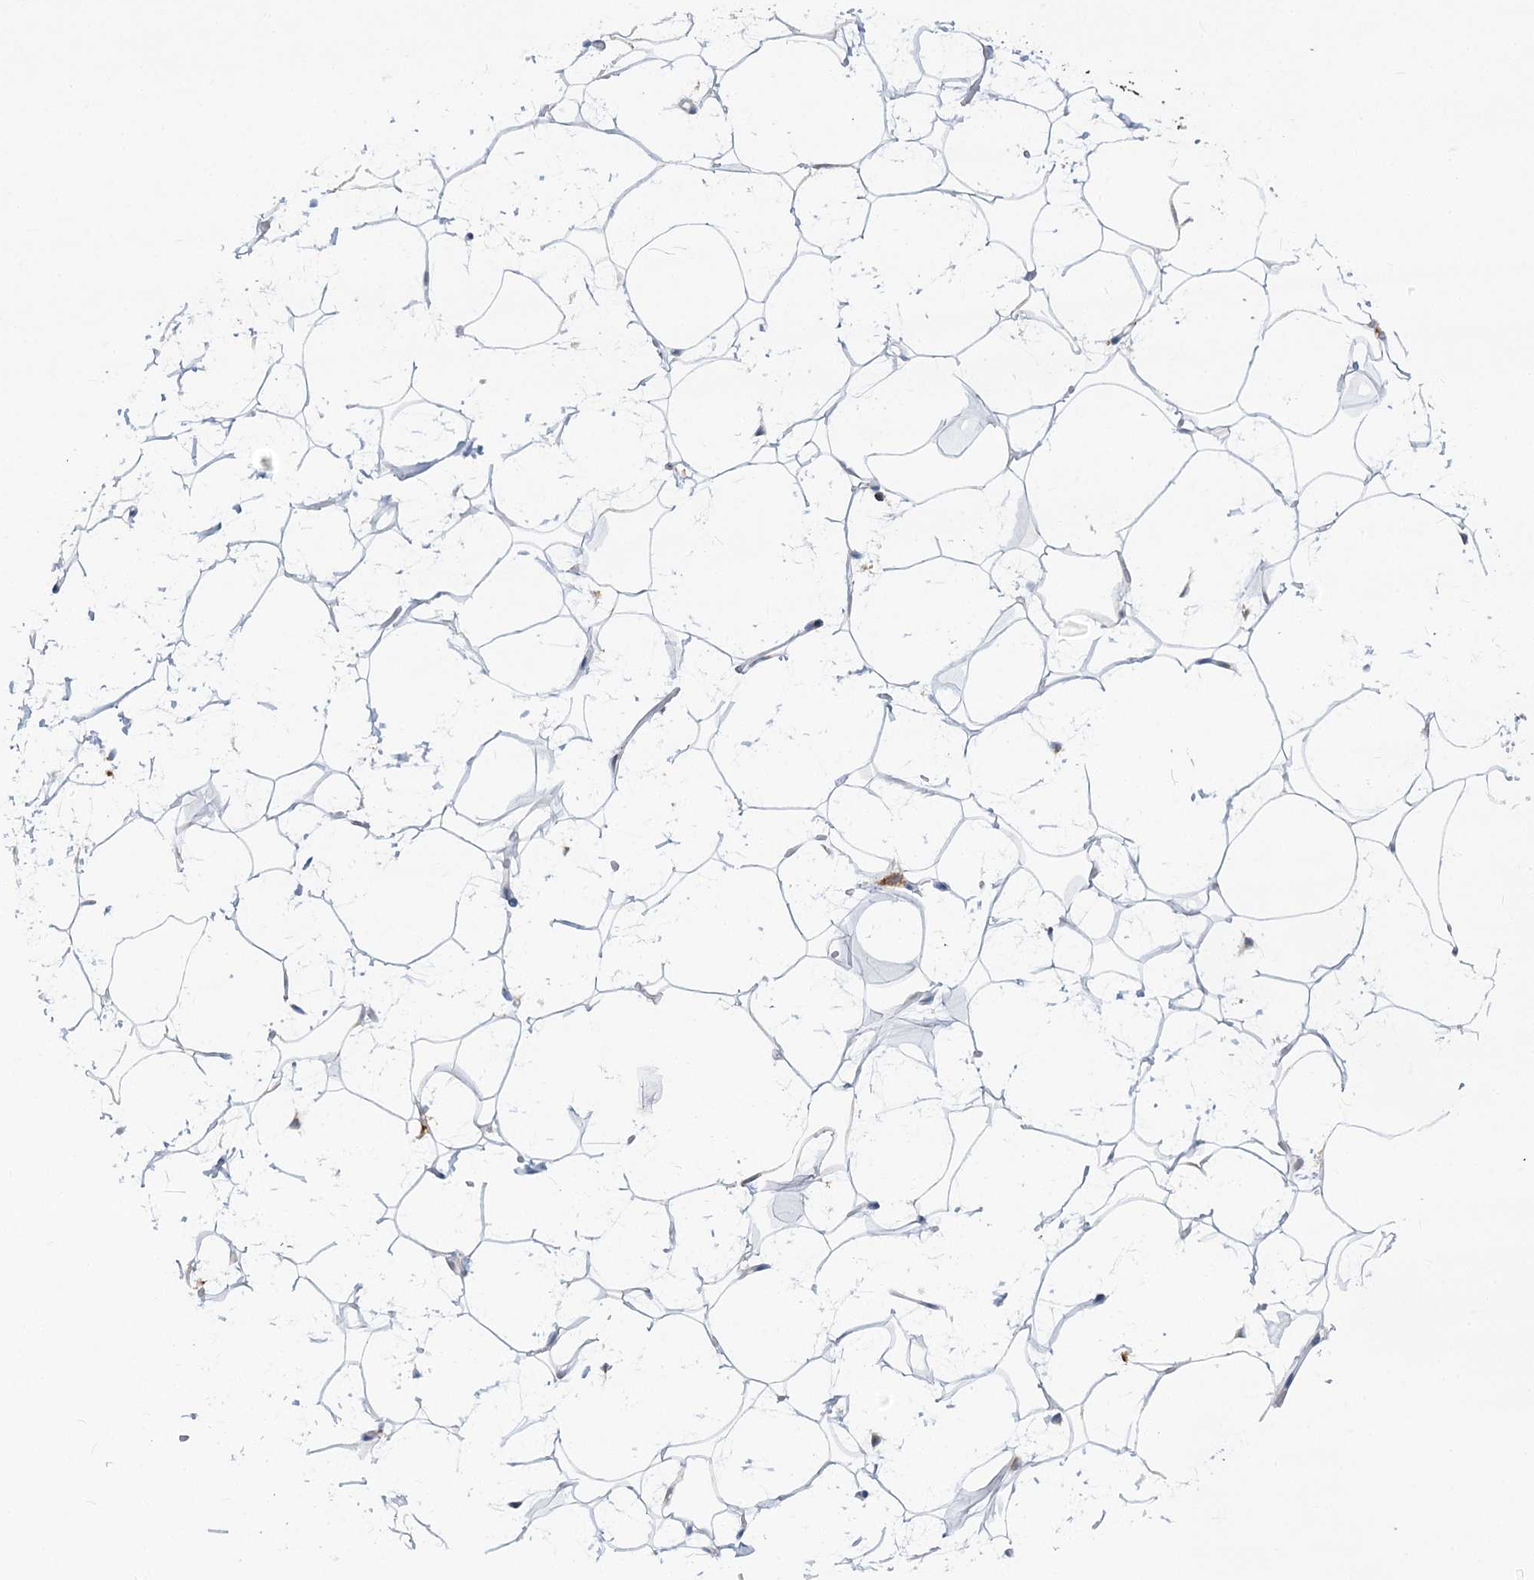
{"staining": {"intensity": "negative", "quantity": "none", "location": "none"}, "tissue": "adipose tissue", "cell_type": "Adipocytes", "image_type": "normal", "snomed": [{"axis": "morphology", "description": "Normal tissue, NOS"}, {"axis": "topography", "description": "Breast"}], "caption": "Unremarkable adipose tissue was stained to show a protein in brown. There is no significant positivity in adipocytes. The staining was performed using DAB to visualize the protein expression in brown, while the nuclei were stained in blue with hematoxylin (Magnification: 20x).", "gene": "TAS1R1", "patient": {"sex": "female", "age": 26}}